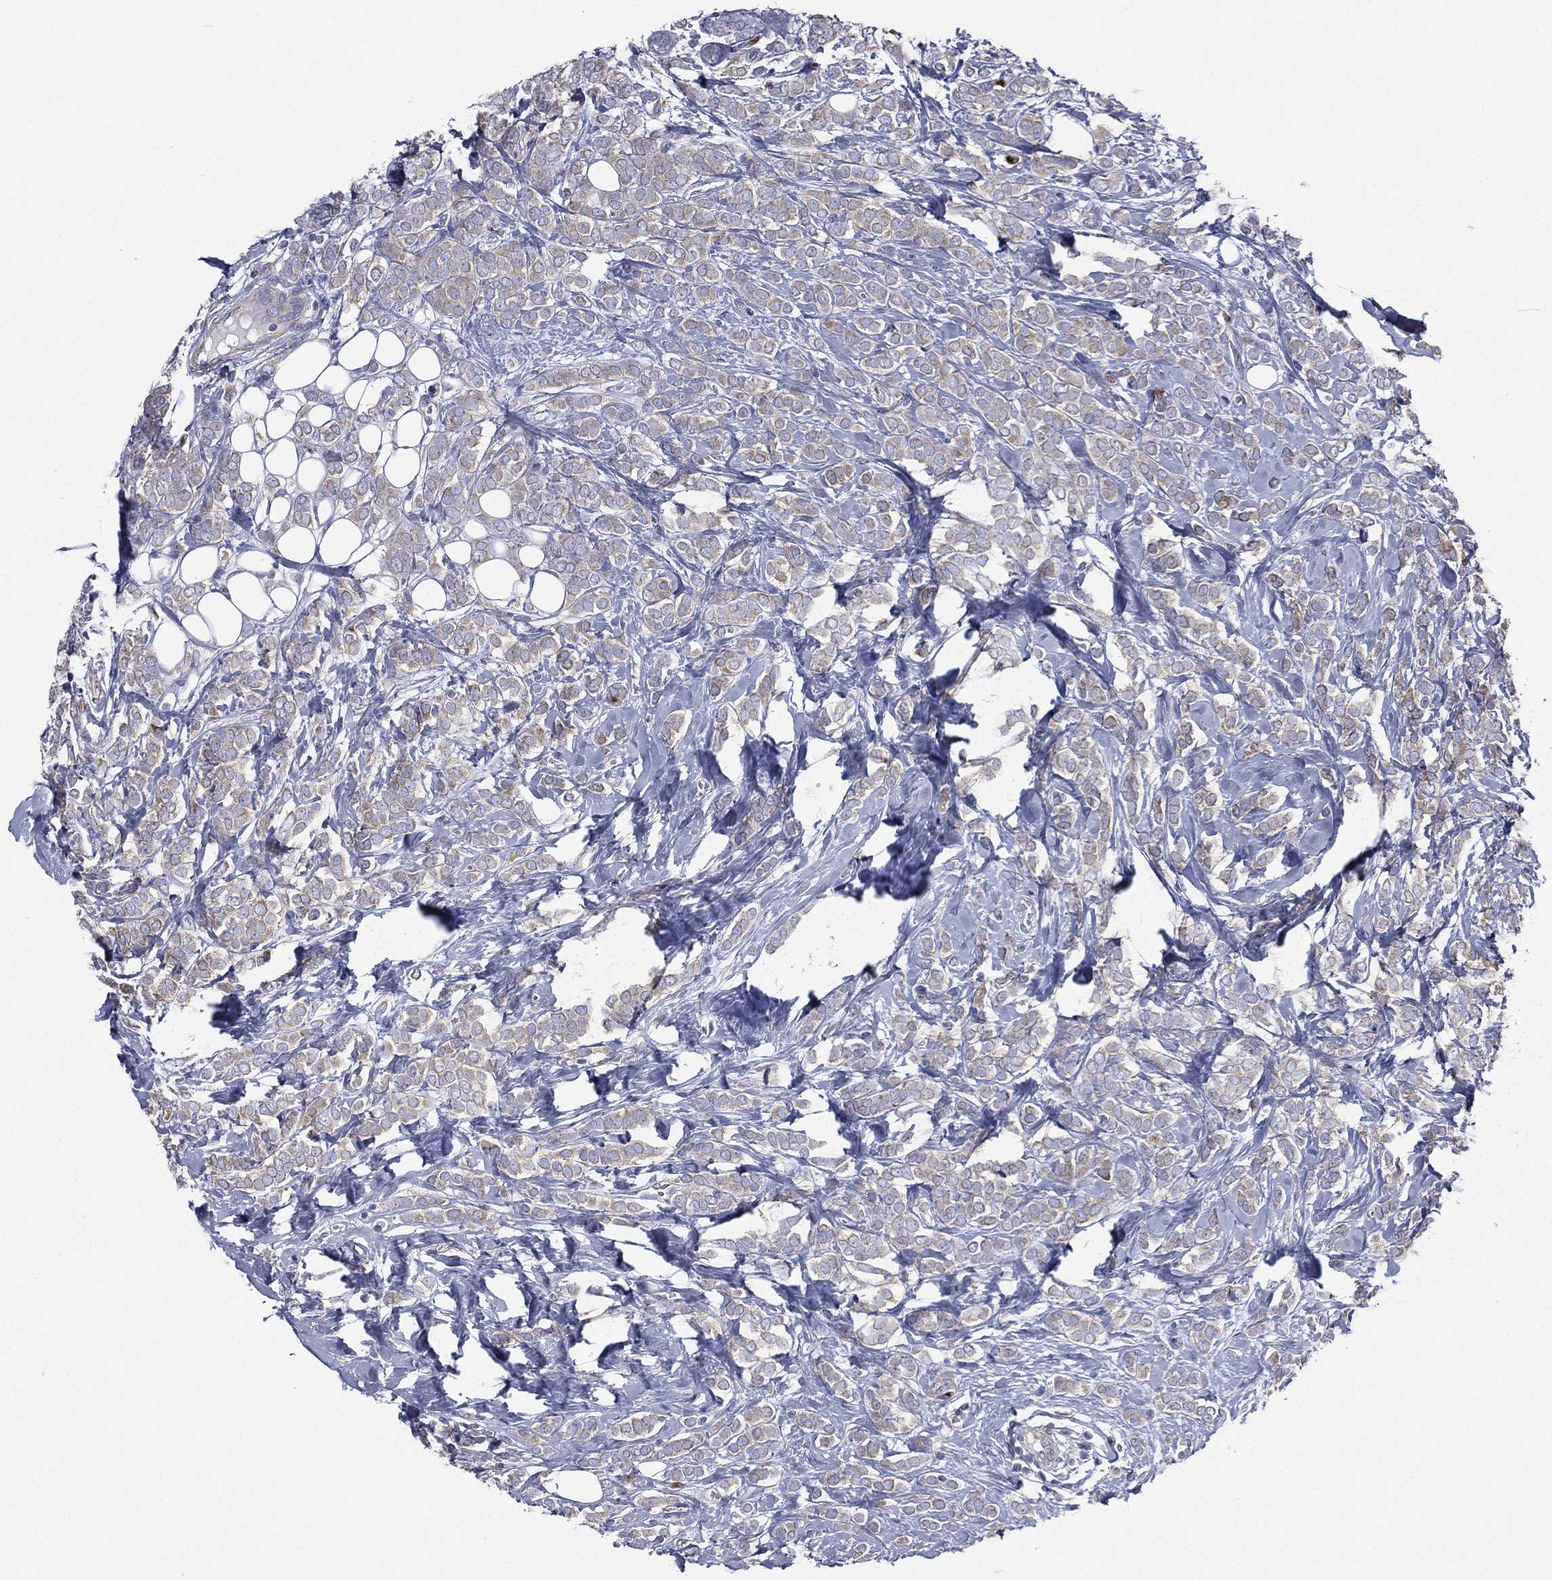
{"staining": {"intensity": "weak", "quantity": "25%-75%", "location": "cytoplasmic/membranous"}, "tissue": "breast cancer", "cell_type": "Tumor cells", "image_type": "cancer", "snomed": [{"axis": "morphology", "description": "Lobular carcinoma"}, {"axis": "topography", "description": "Breast"}], "caption": "Breast cancer (lobular carcinoma) was stained to show a protein in brown. There is low levels of weak cytoplasmic/membranous staining in approximately 25%-75% of tumor cells.", "gene": "ATP8A2", "patient": {"sex": "female", "age": 49}}